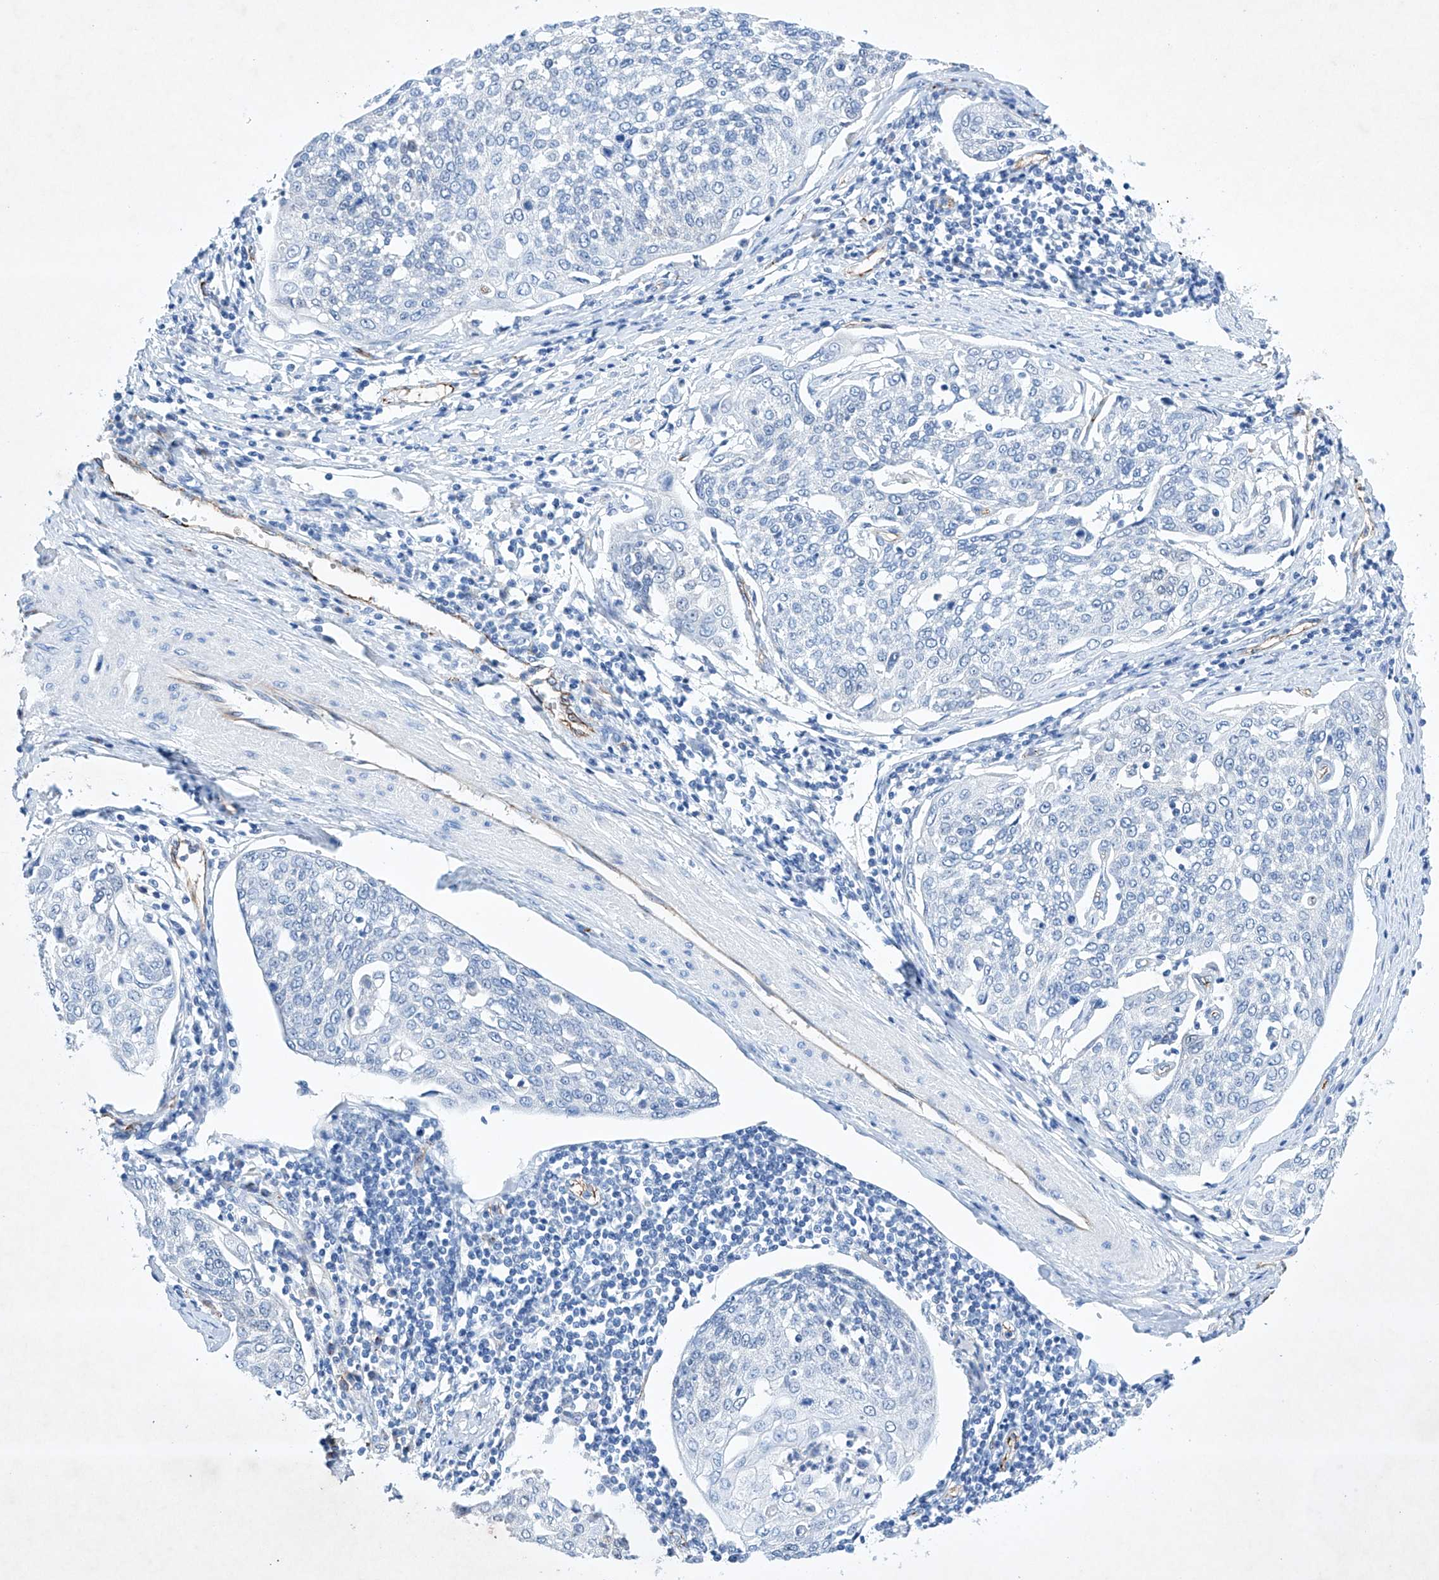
{"staining": {"intensity": "negative", "quantity": "none", "location": "none"}, "tissue": "cervical cancer", "cell_type": "Tumor cells", "image_type": "cancer", "snomed": [{"axis": "morphology", "description": "Squamous cell carcinoma, NOS"}, {"axis": "topography", "description": "Cervix"}], "caption": "A histopathology image of human cervical cancer is negative for staining in tumor cells. (DAB (3,3'-diaminobenzidine) immunohistochemistry visualized using brightfield microscopy, high magnification).", "gene": "ETV7", "patient": {"sex": "female", "age": 34}}